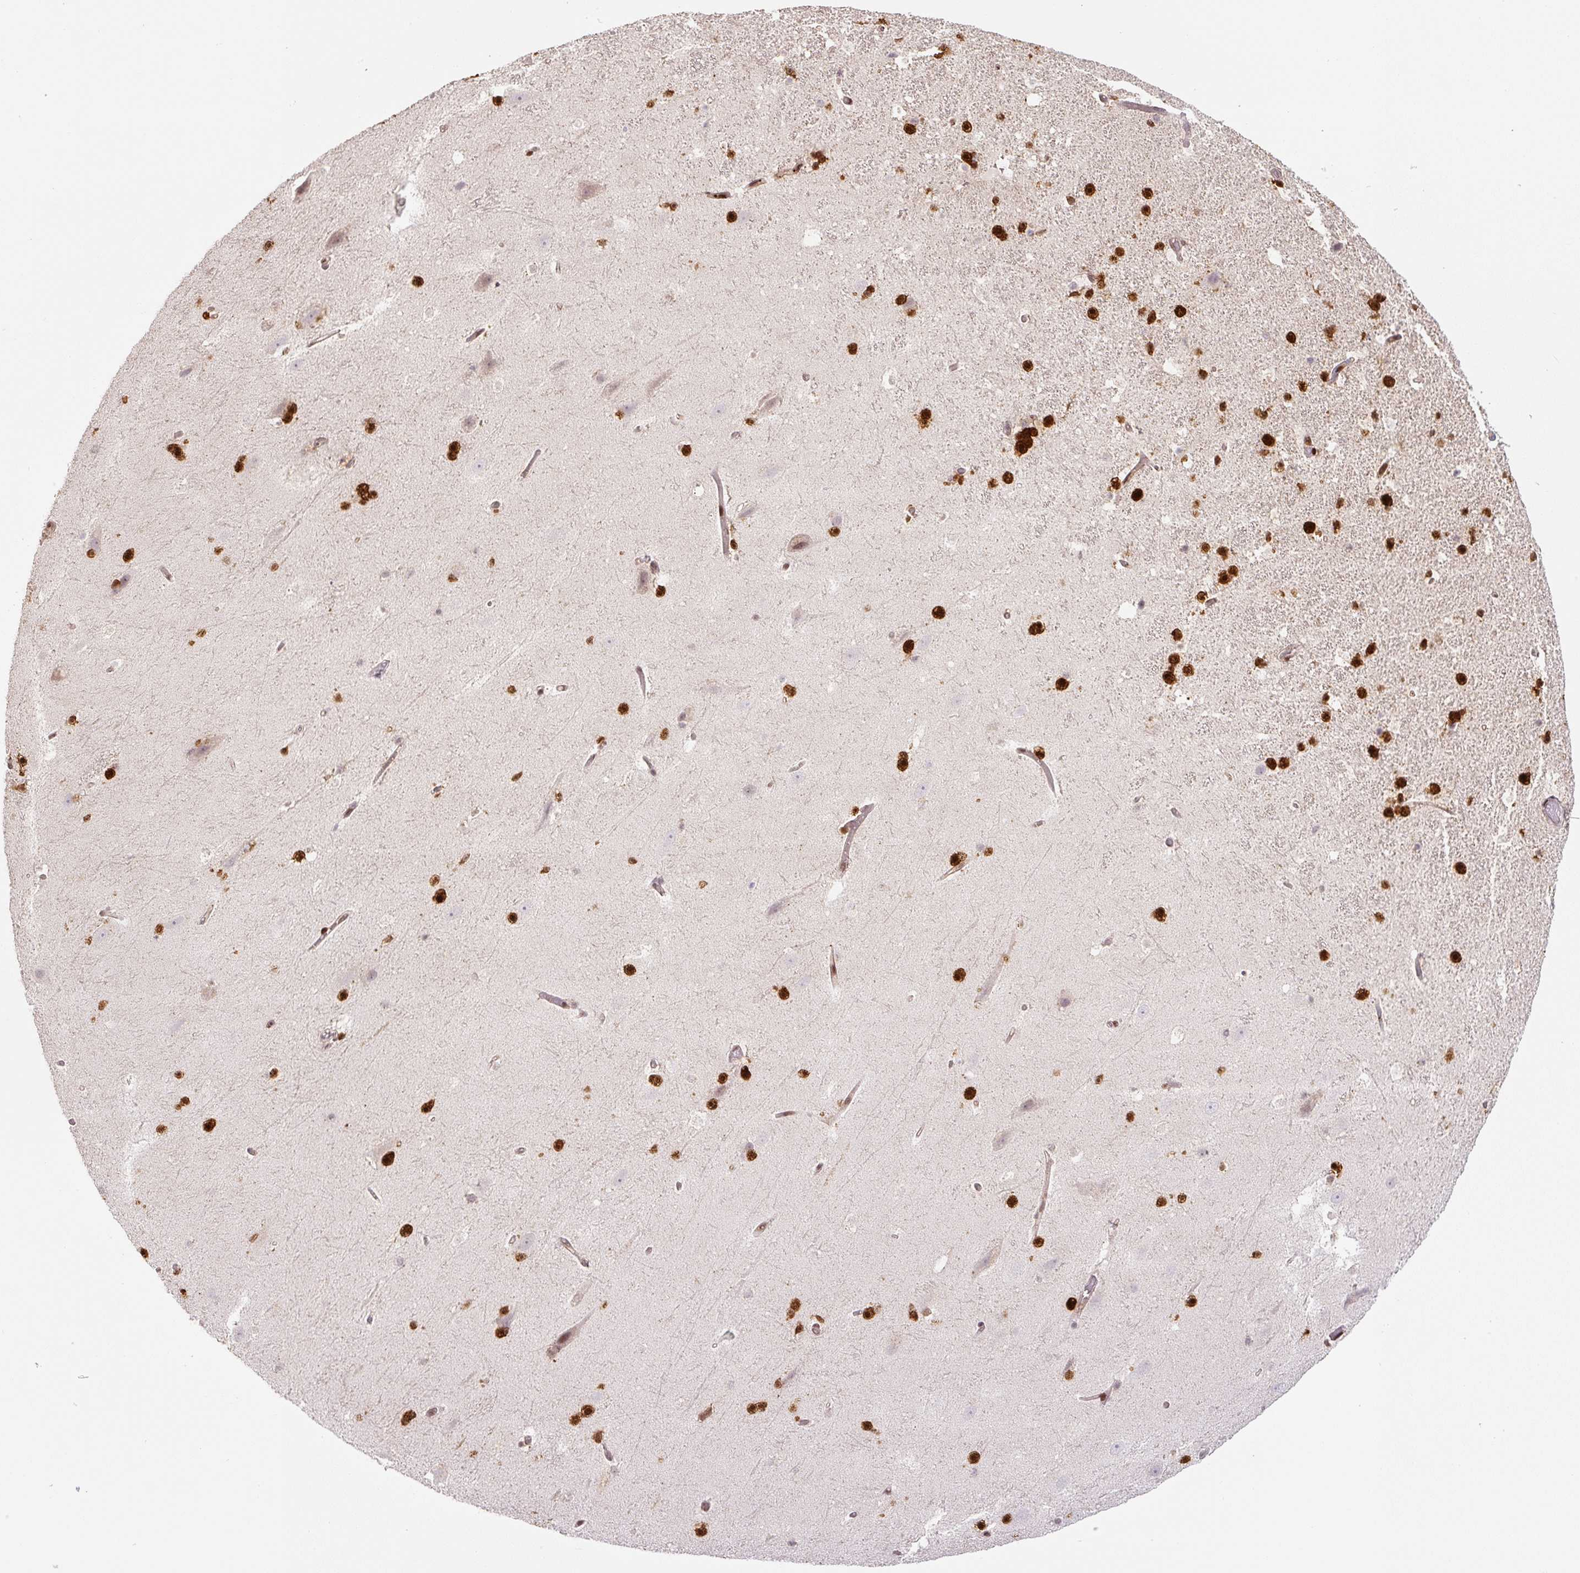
{"staining": {"intensity": "strong", "quantity": "25%-75%", "location": "nuclear"}, "tissue": "hippocampus", "cell_type": "Glial cells", "image_type": "normal", "snomed": [{"axis": "morphology", "description": "Normal tissue, NOS"}, {"axis": "topography", "description": "Hippocampus"}], "caption": "This is an image of immunohistochemistry staining of unremarkable hippocampus, which shows strong staining in the nuclear of glial cells.", "gene": "PYDC2", "patient": {"sex": "male", "age": 37}}